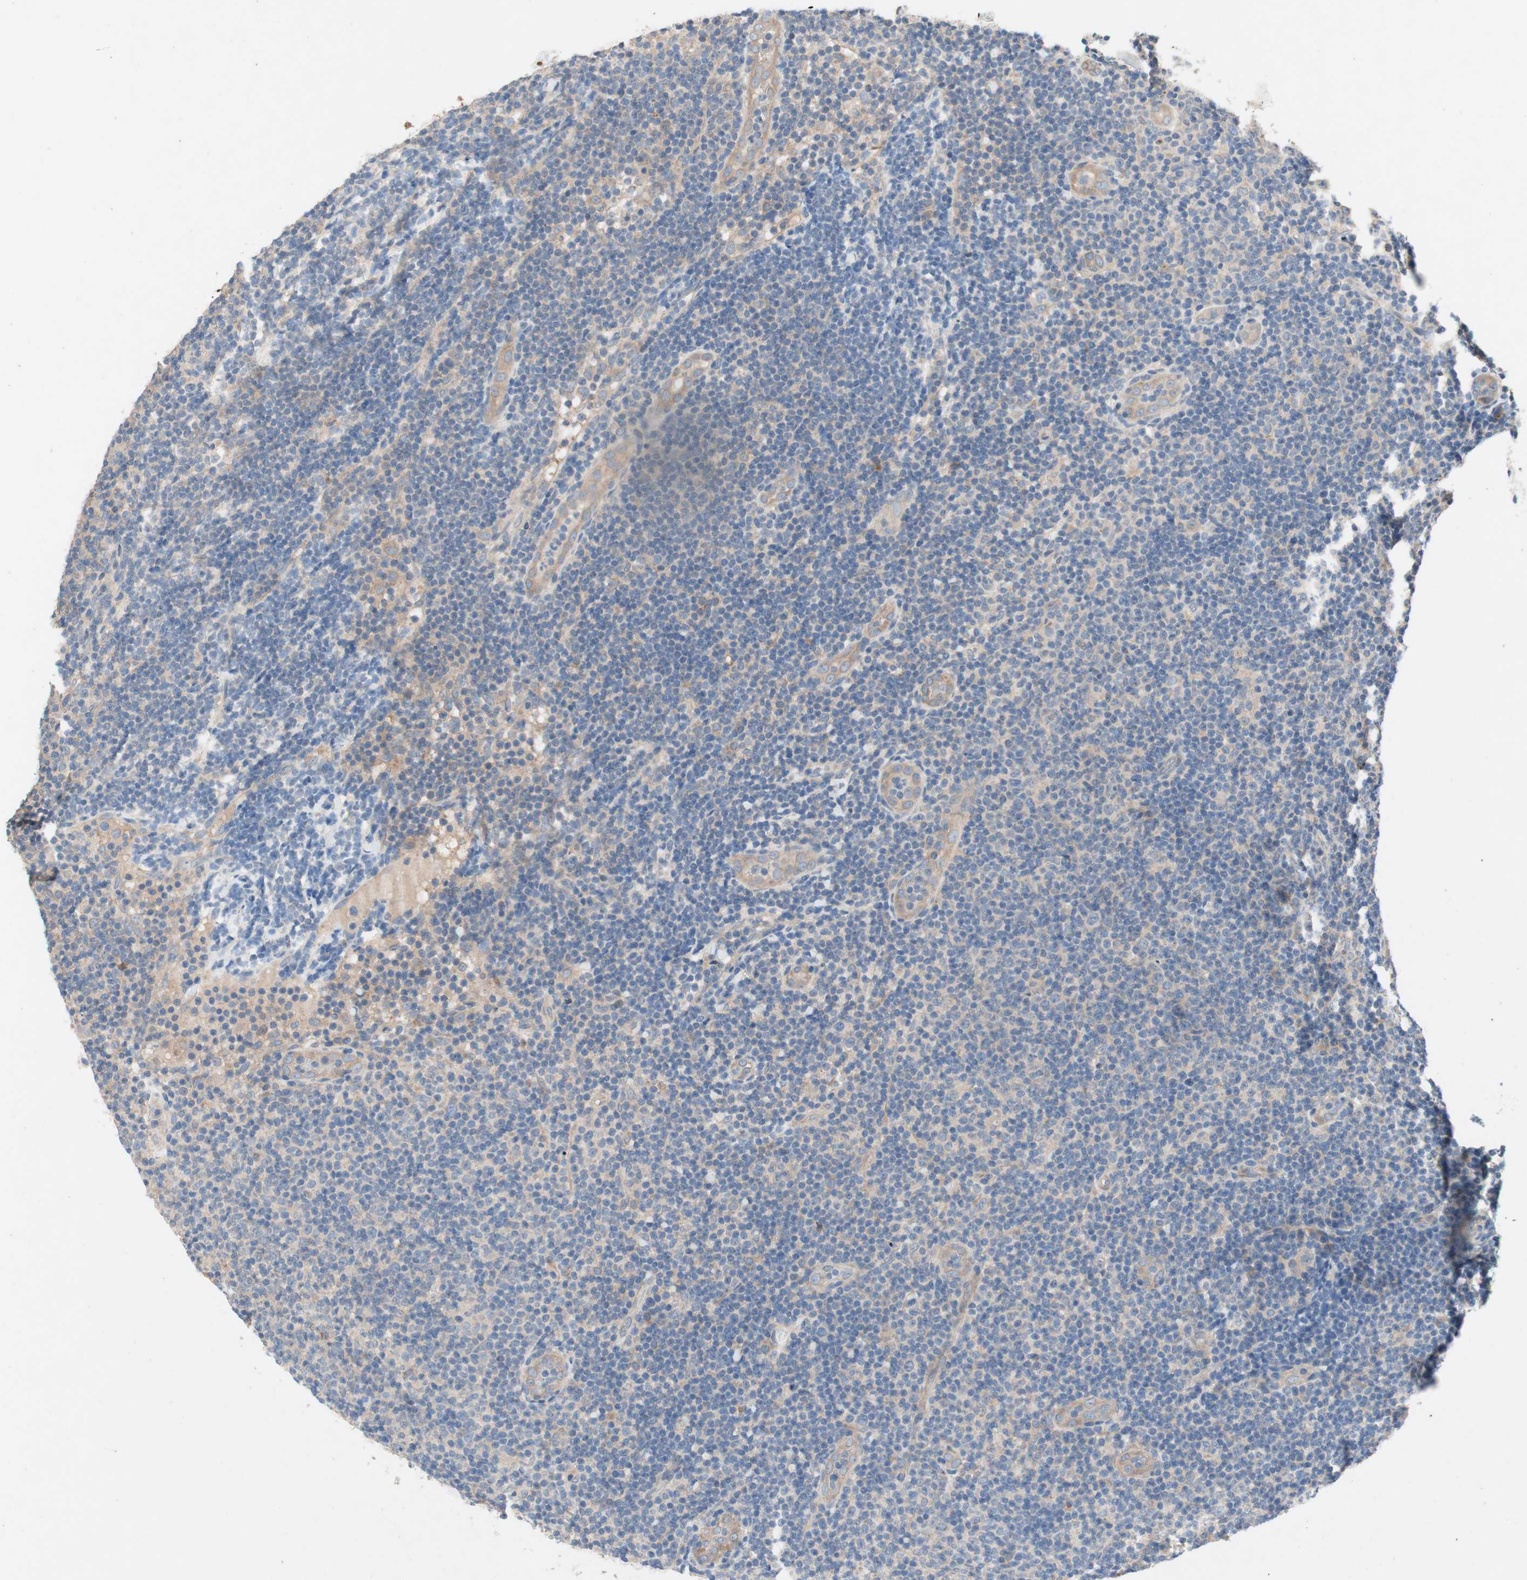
{"staining": {"intensity": "weak", "quantity": "<25%", "location": "cytoplasmic/membranous"}, "tissue": "lymphoma", "cell_type": "Tumor cells", "image_type": "cancer", "snomed": [{"axis": "morphology", "description": "Malignant lymphoma, non-Hodgkin's type, Low grade"}, {"axis": "topography", "description": "Lymph node"}], "caption": "A high-resolution micrograph shows immunohistochemistry staining of low-grade malignant lymphoma, non-Hodgkin's type, which shows no significant staining in tumor cells. (DAB (3,3'-diaminobenzidine) IHC visualized using brightfield microscopy, high magnification).", "gene": "NCLN", "patient": {"sex": "male", "age": 83}}